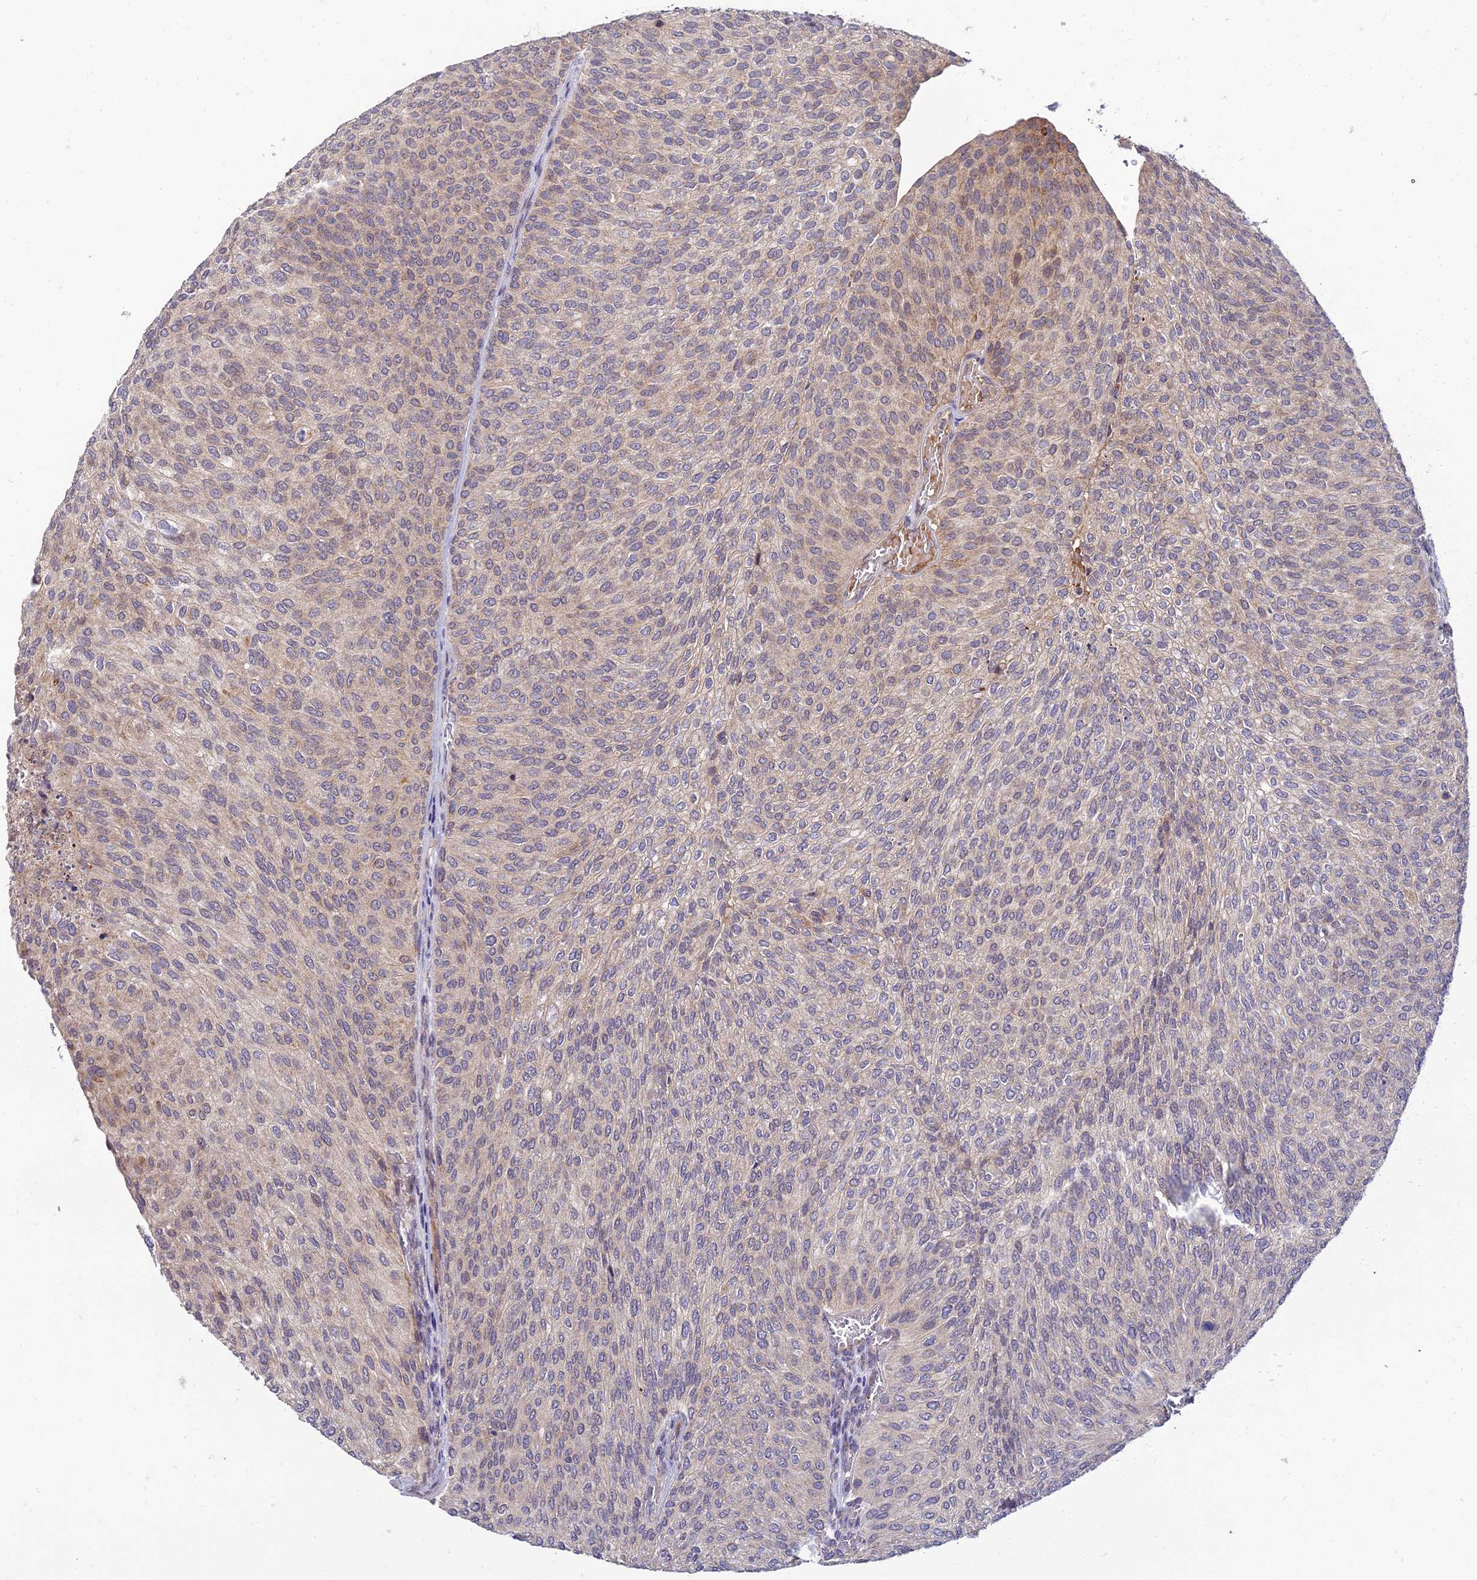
{"staining": {"intensity": "weak", "quantity": "<25%", "location": "cytoplasmic/membranous,nuclear"}, "tissue": "urothelial cancer", "cell_type": "Tumor cells", "image_type": "cancer", "snomed": [{"axis": "morphology", "description": "Urothelial carcinoma, High grade"}, {"axis": "topography", "description": "Urinary bladder"}], "caption": "Image shows no protein expression in tumor cells of urothelial carcinoma (high-grade) tissue.", "gene": "NPY", "patient": {"sex": "female", "age": 79}}